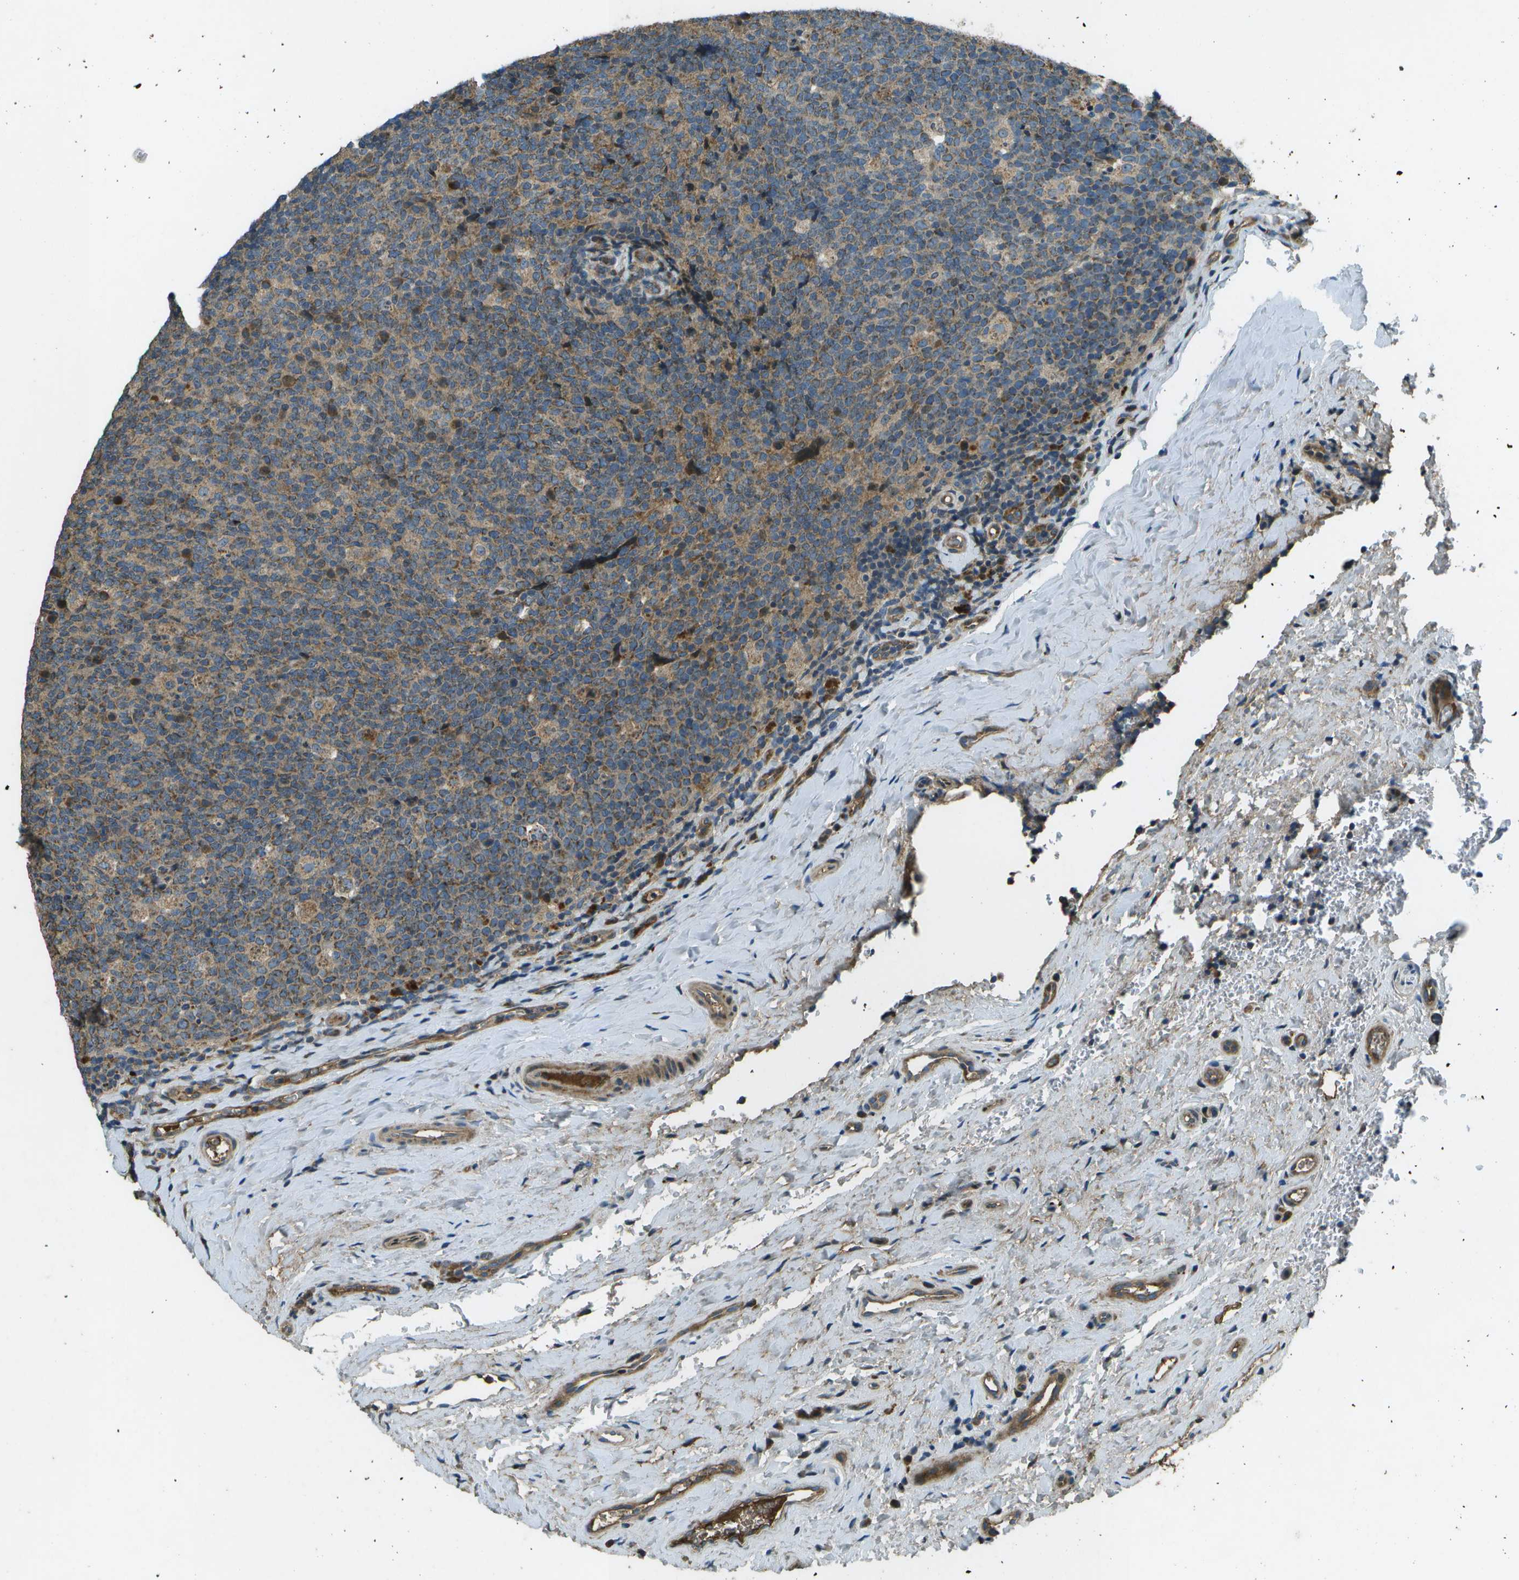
{"staining": {"intensity": "moderate", "quantity": "25%-75%", "location": "cytoplasmic/membranous"}, "tissue": "tonsil", "cell_type": "Germinal center cells", "image_type": "normal", "snomed": [{"axis": "morphology", "description": "Normal tissue, NOS"}, {"axis": "topography", "description": "Tonsil"}], "caption": "The histopathology image exhibits immunohistochemical staining of unremarkable tonsil. There is moderate cytoplasmic/membranous staining is identified in about 25%-75% of germinal center cells.", "gene": "PXYLP1", "patient": {"sex": "male", "age": 17}}